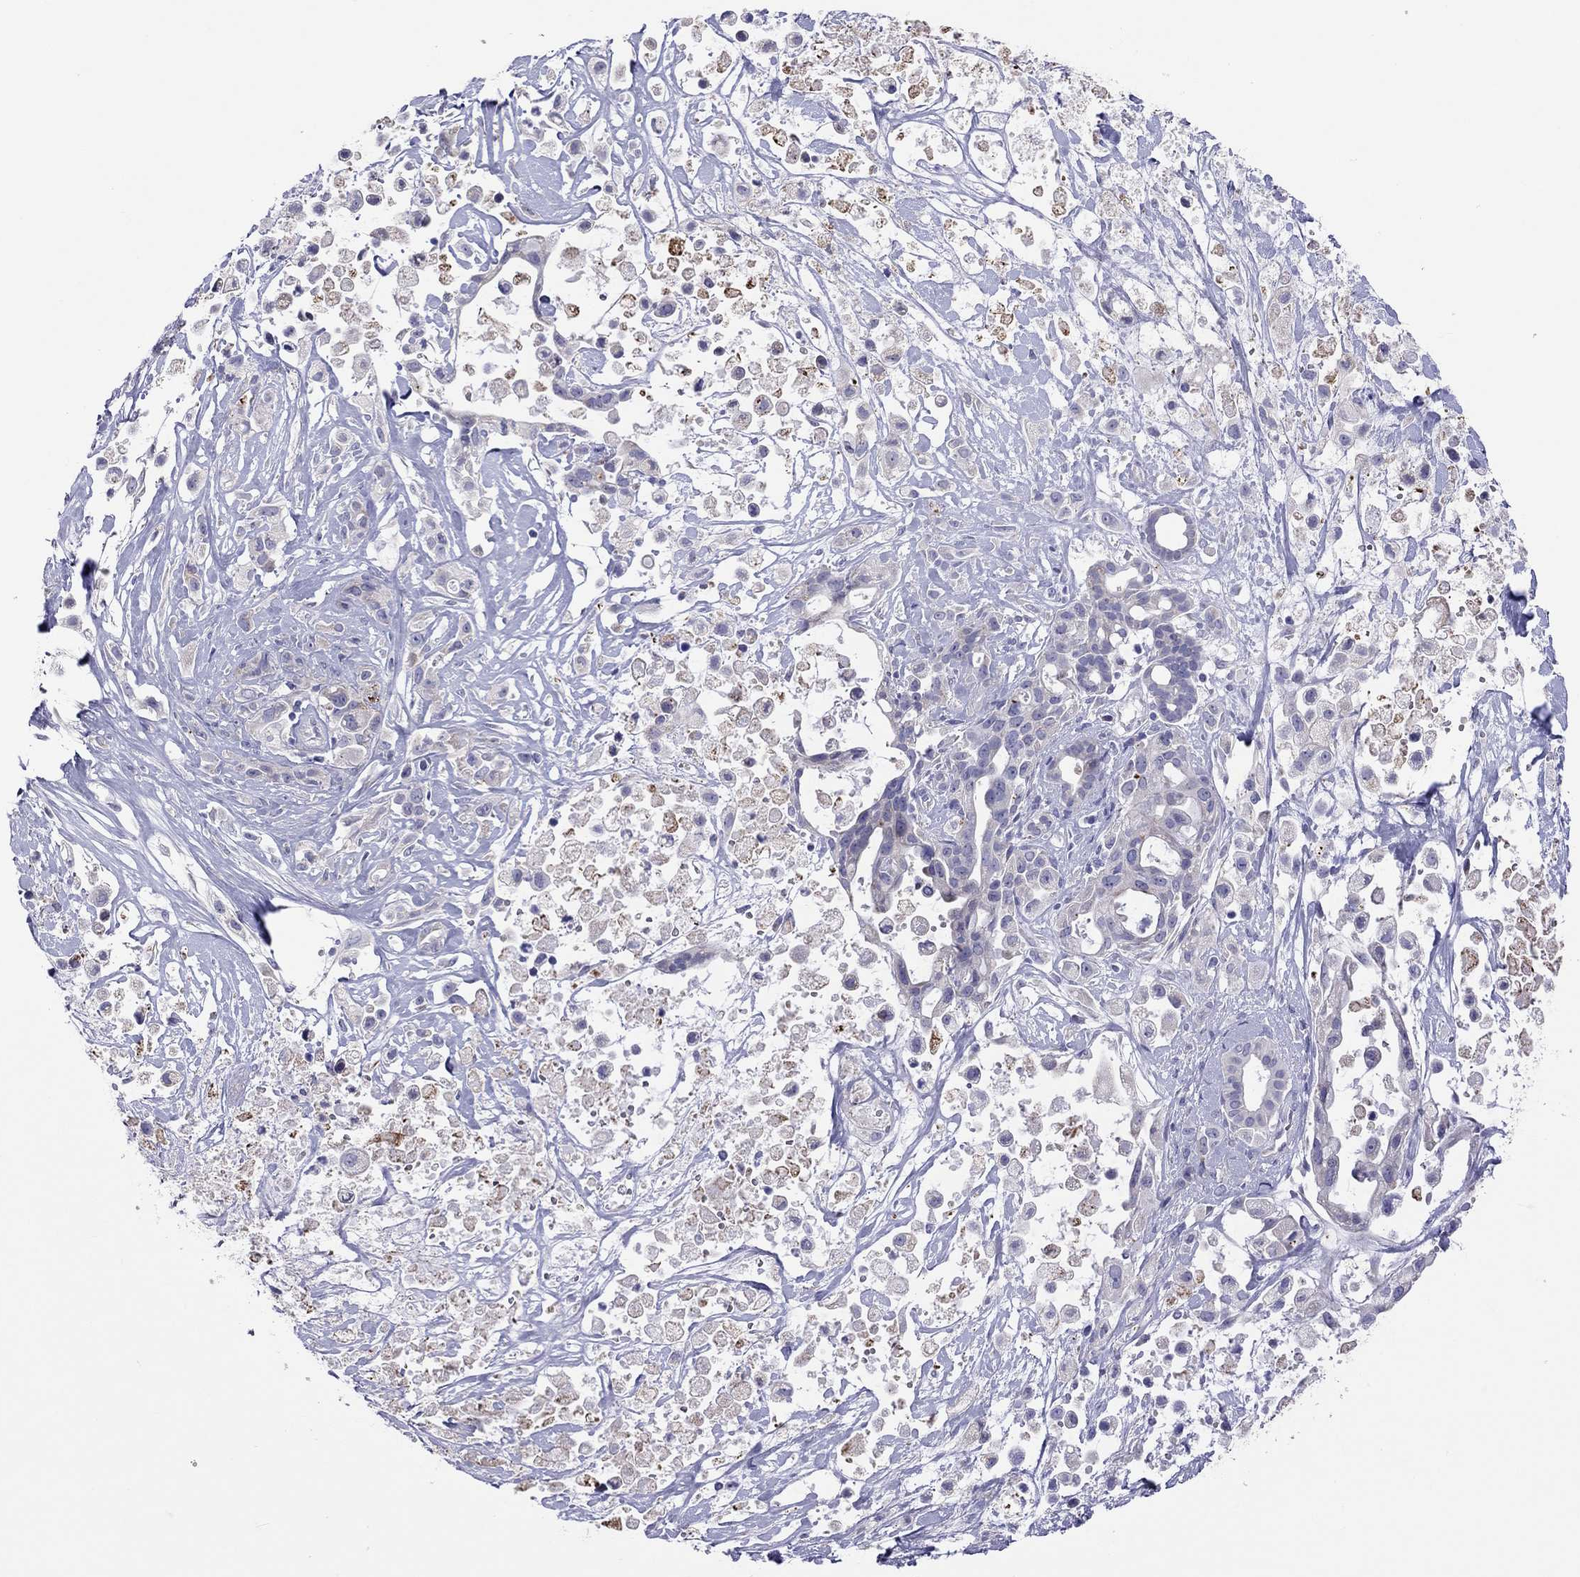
{"staining": {"intensity": "negative", "quantity": "none", "location": "none"}, "tissue": "pancreatic cancer", "cell_type": "Tumor cells", "image_type": "cancer", "snomed": [{"axis": "morphology", "description": "Adenocarcinoma, NOS"}, {"axis": "topography", "description": "Pancreas"}], "caption": "There is no significant expression in tumor cells of adenocarcinoma (pancreatic).", "gene": "COL9A1", "patient": {"sex": "male", "age": 44}}